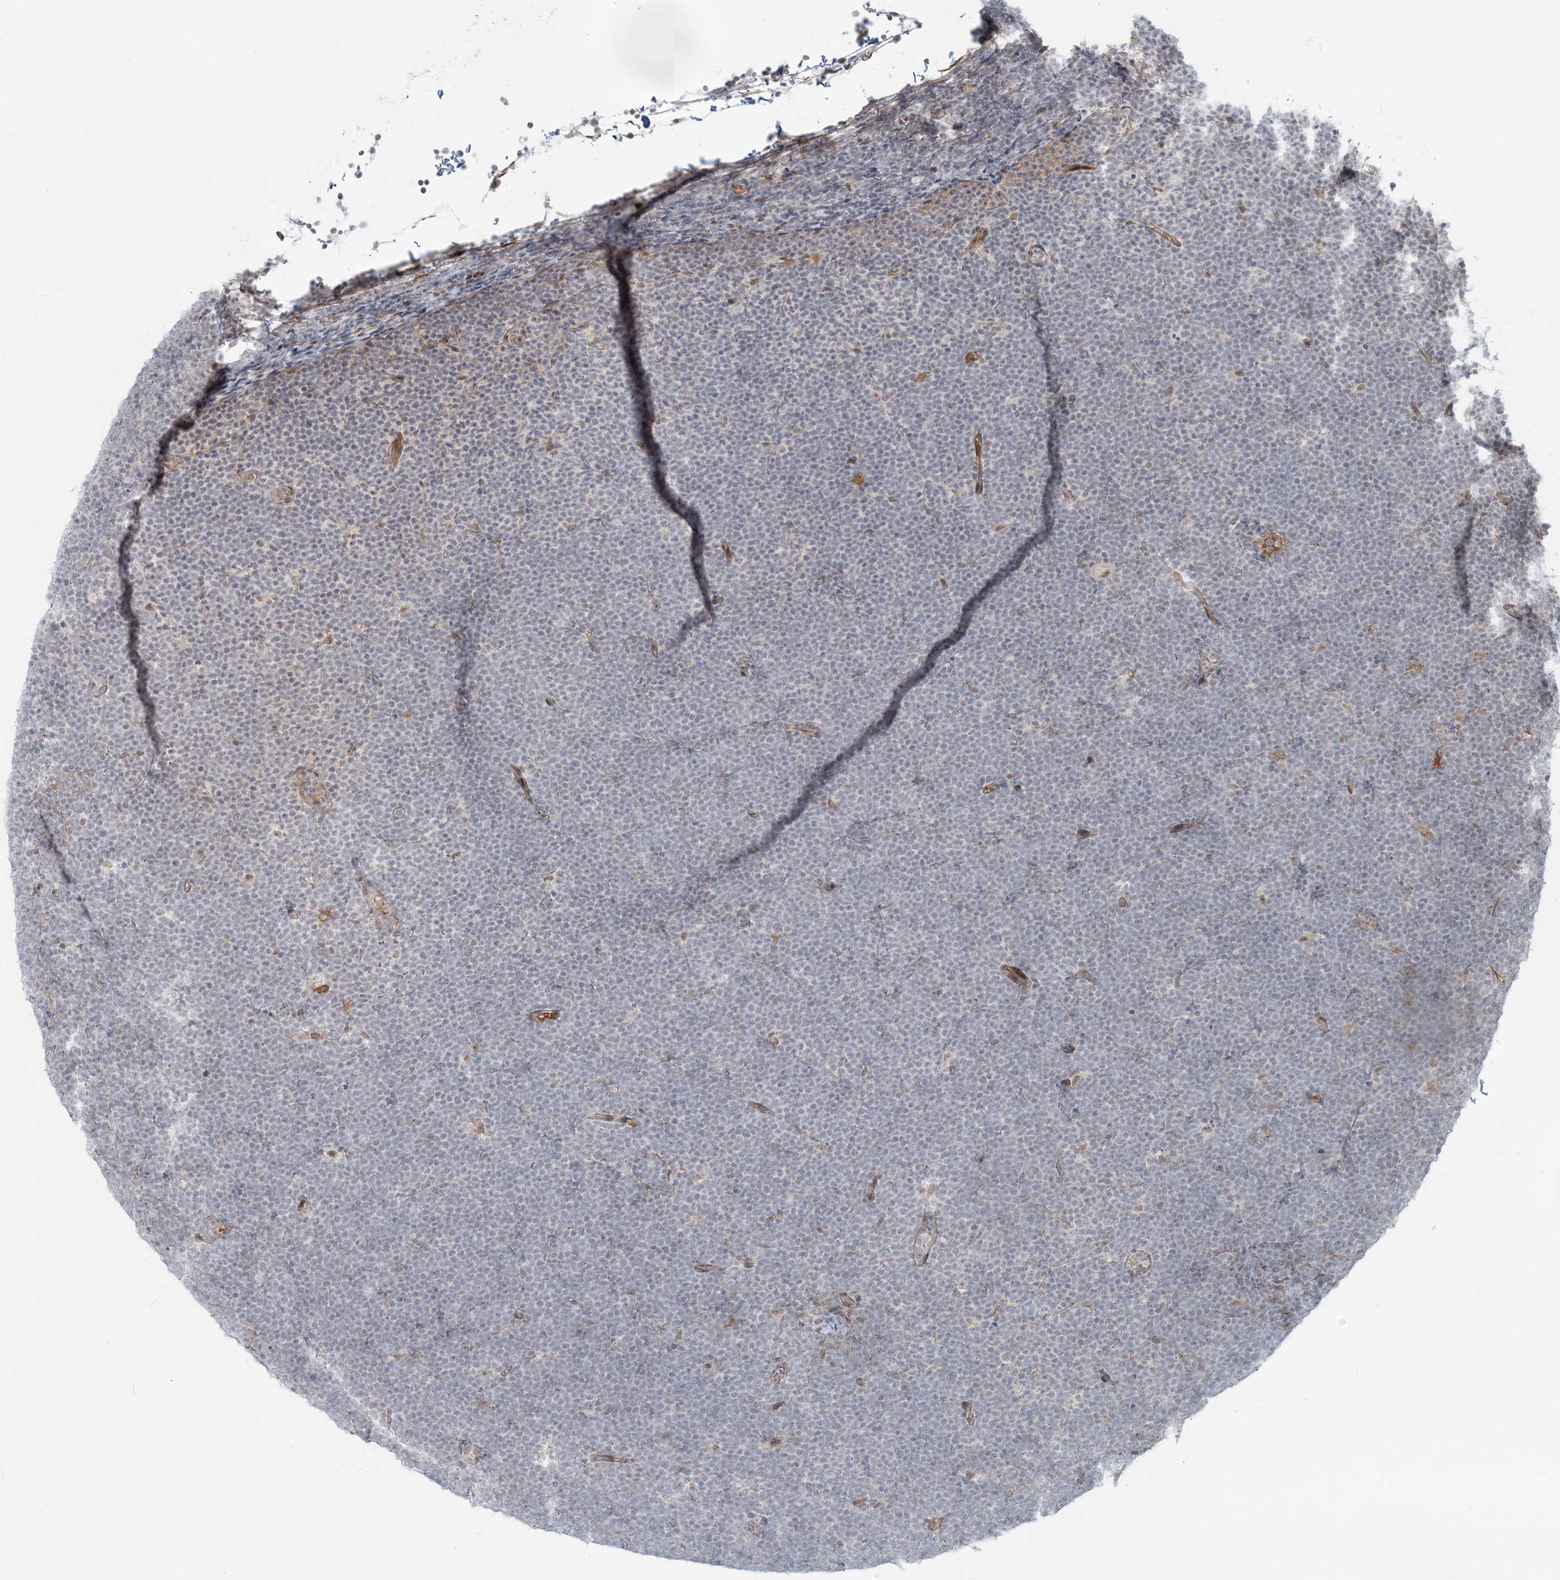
{"staining": {"intensity": "negative", "quantity": "none", "location": "none"}, "tissue": "lymphoma", "cell_type": "Tumor cells", "image_type": "cancer", "snomed": [{"axis": "morphology", "description": "Malignant lymphoma, non-Hodgkin's type, High grade"}, {"axis": "topography", "description": "Lymph node"}], "caption": "IHC micrograph of human lymphoma stained for a protein (brown), which displays no positivity in tumor cells.", "gene": "SH3PXD2A", "patient": {"sex": "male", "age": 13}}